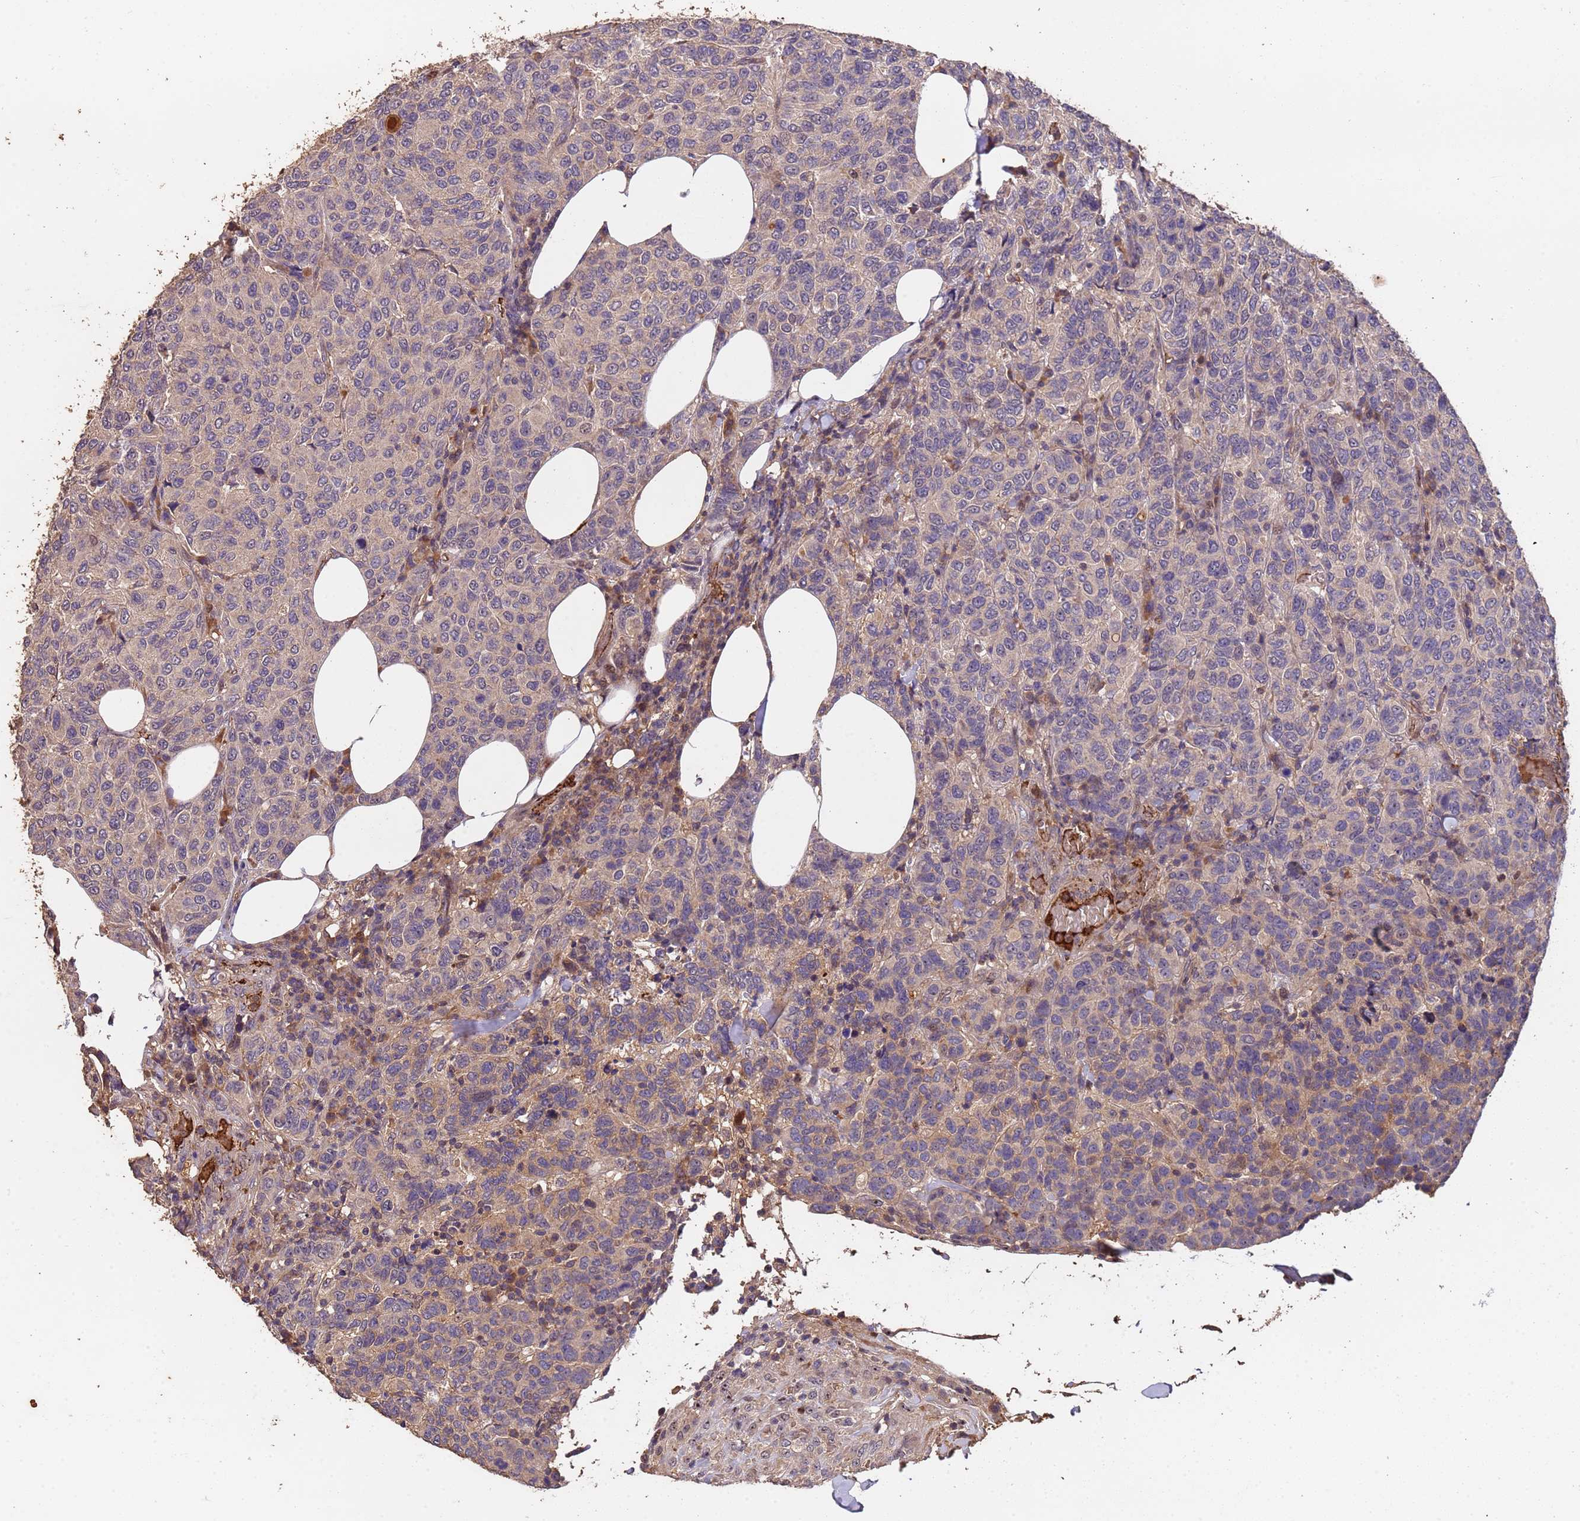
{"staining": {"intensity": "weak", "quantity": "<25%", "location": "cytoplasmic/membranous"}, "tissue": "breast cancer", "cell_type": "Tumor cells", "image_type": "cancer", "snomed": [{"axis": "morphology", "description": "Duct carcinoma"}, {"axis": "topography", "description": "Breast"}], "caption": "There is no significant positivity in tumor cells of breast intraductal carcinoma. (DAB immunohistochemistry with hematoxylin counter stain).", "gene": "CCDC184", "patient": {"sex": "female", "age": 55}}